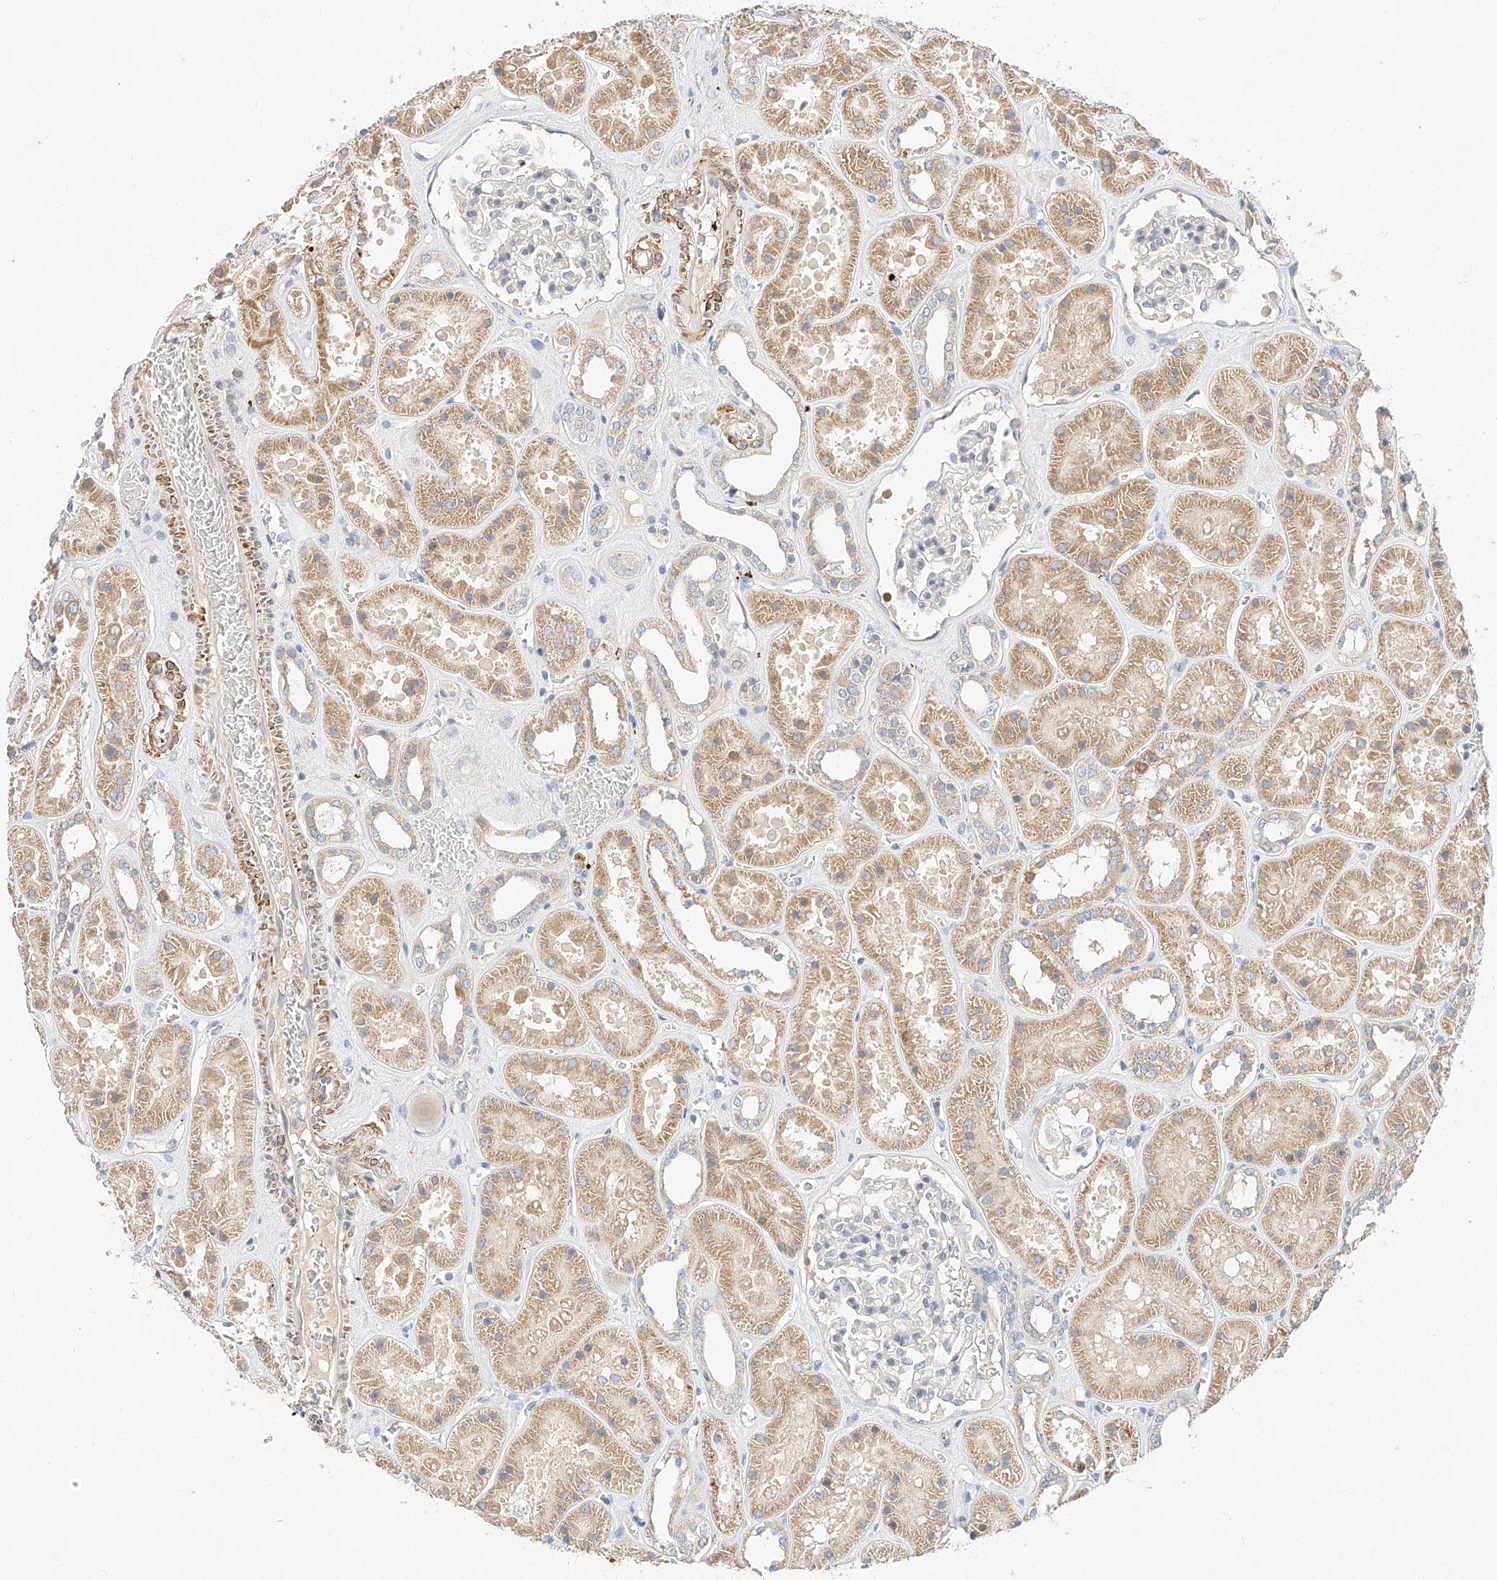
{"staining": {"intensity": "negative", "quantity": "none", "location": "none"}, "tissue": "kidney", "cell_type": "Cells in glomeruli", "image_type": "normal", "snomed": [{"axis": "morphology", "description": "Normal tissue, NOS"}, {"axis": "topography", "description": "Kidney"}], "caption": "Immunohistochemistry (IHC) image of benign kidney stained for a protein (brown), which shows no staining in cells in glomeruli. The staining was performed using DAB to visualize the protein expression in brown, while the nuclei were stained in blue with hematoxylin (Magnification: 20x).", "gene": "C6orf118", "patient": {"sex": "female", "age": 41}}